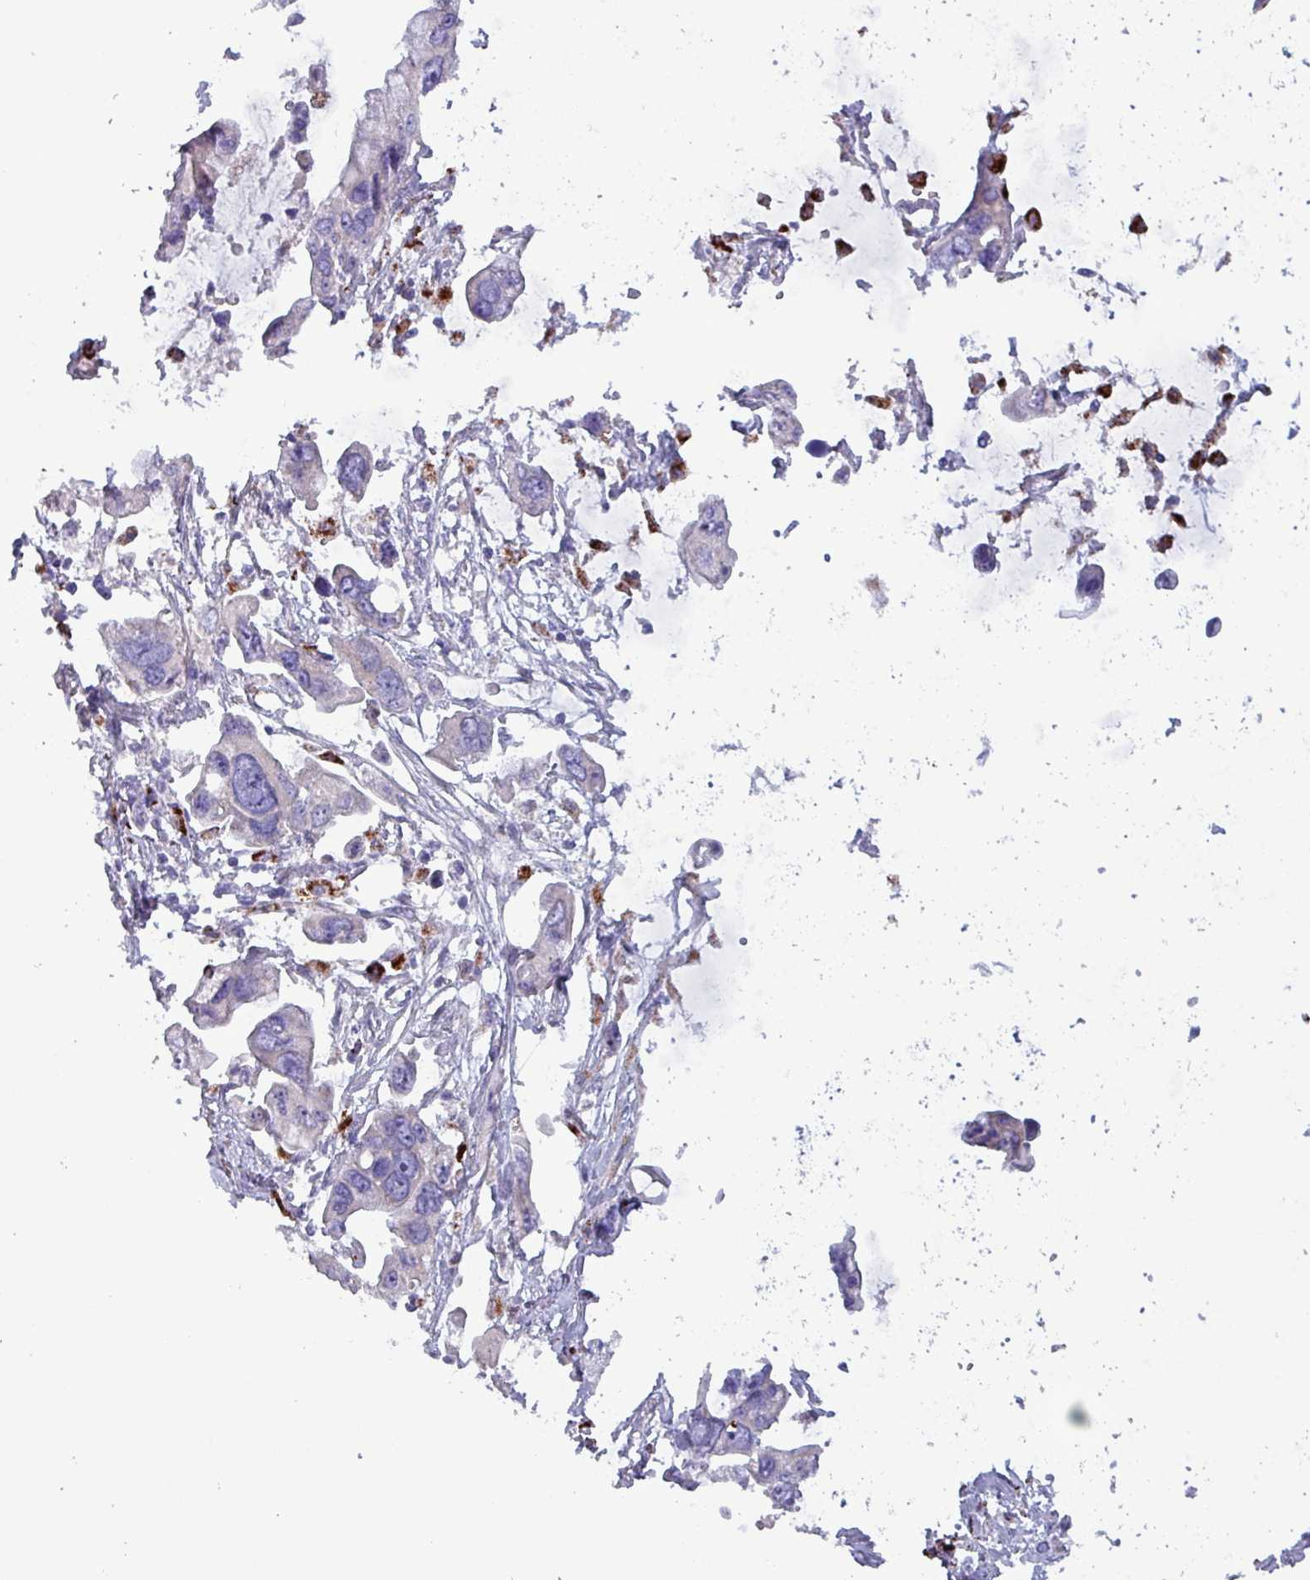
{"staining": {"intensity": "negative", "quantity": "none", "location": "none"}, "tissue": "pancreatic cancer", "cell_type": "Tumor cells", "image_type": "cancer", "snomed": [{"axis": "morphology", "description": "Adenocarcinoma, NOS"}, {"axis": "topography", "description": "Pancreas"}], "caption": "Micrograph shows no protein positivity in tumor cells of pancreatic adenocarcinoma tissue.", "gene": "HSD3B7", "patient": {"sex": "female", "age": 83}}